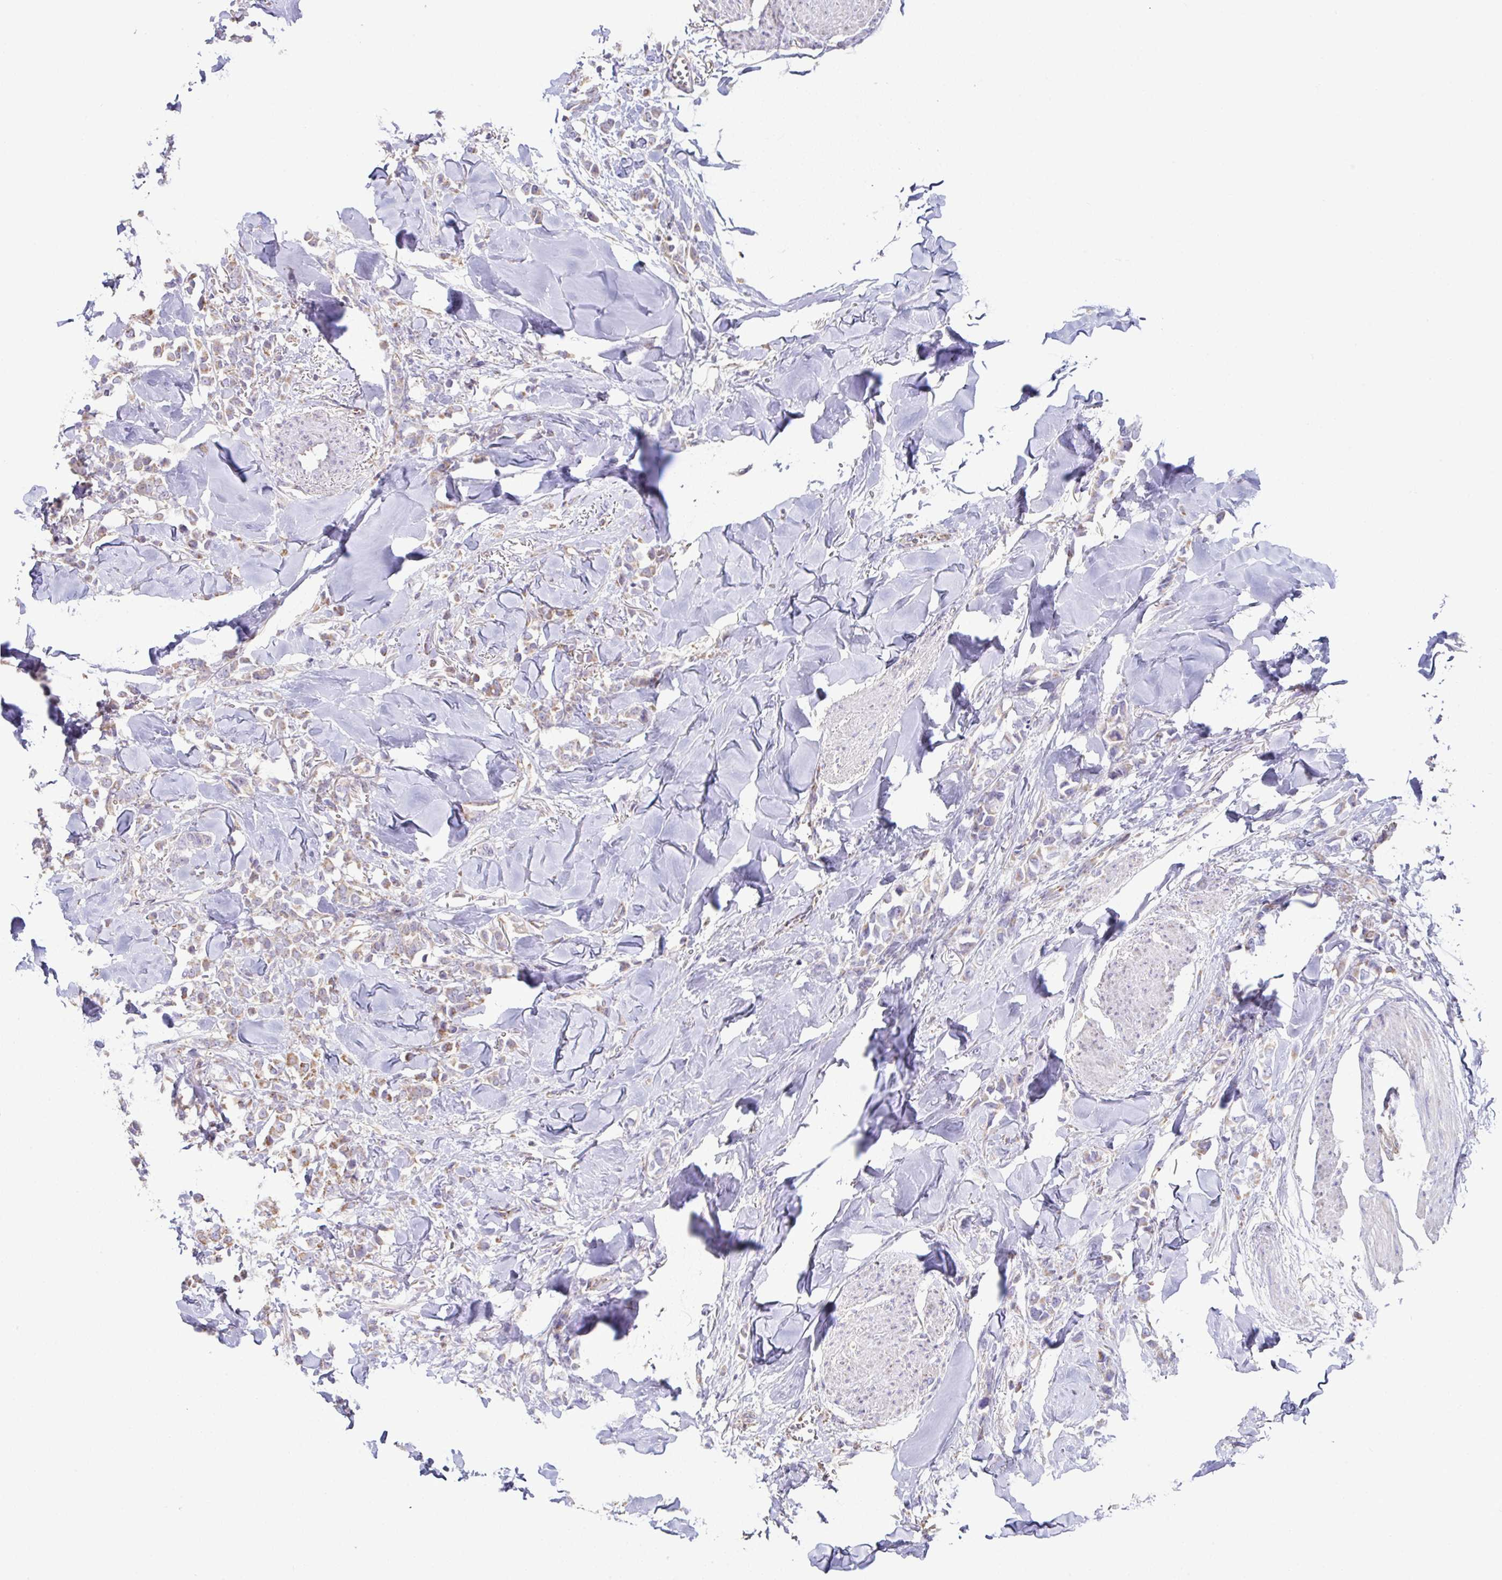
{"staining": {"intensity": "weak", "quantity": ">75%", "location": "cytoplasmic/membranous"}, "tissue": "breast cancer", "cell_type": "Tumor cells", "image_type": "cancer", "snomed": [{"axis": "morphology", "description": "Lobular carcinoma"}, {"axis": "topography", "description": "Breast"}], "caption": "High-magnification brightfield microscopy of breast lobular carcinoma stained with DAB (brown) and counterstained with hematoxylin (blue). tumor cells exhibit weak cytoplasmic/membranous staining is present in about>75% of cells.", "gene": "DOK7", "patient": {"sex": "female", "age": 91}}